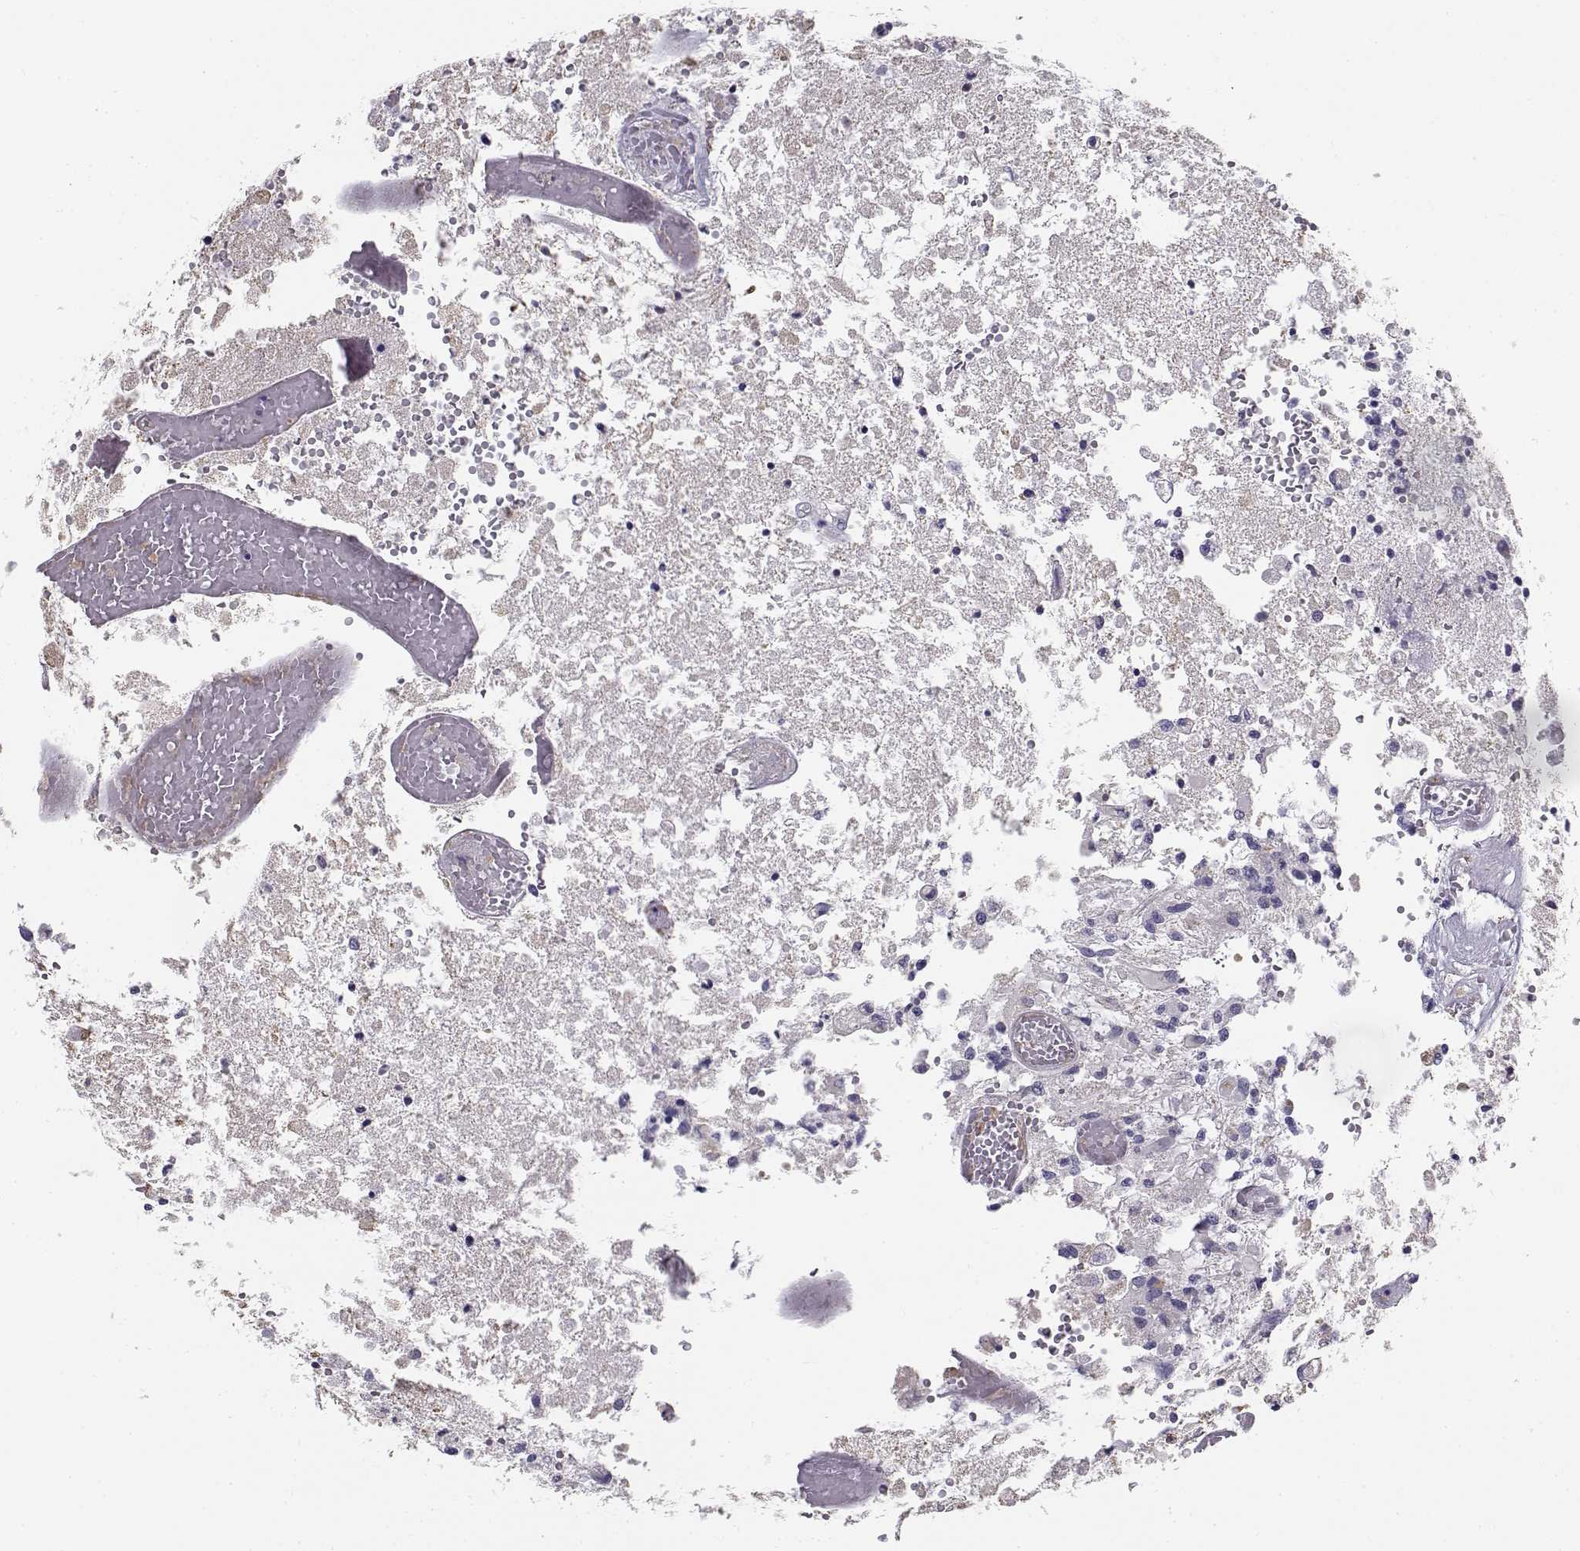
{"staining": {"intensity": "negative", "quantity": "none", "location": "none"}, "tissue": "glioma", "cell_type": "Tumor cells", "image_type": "cancer", "snomed": [{"axis": "morphology", "description": "Glioma, malignant, High grade"}, {"axis": "topography", "description": "Brain"}], "caption": "Tumor cells show no significant protein positivity in malignant high-grade glioma.", "gene": "CREB3L3", "patient": {"sex": "female", "age": 63}}